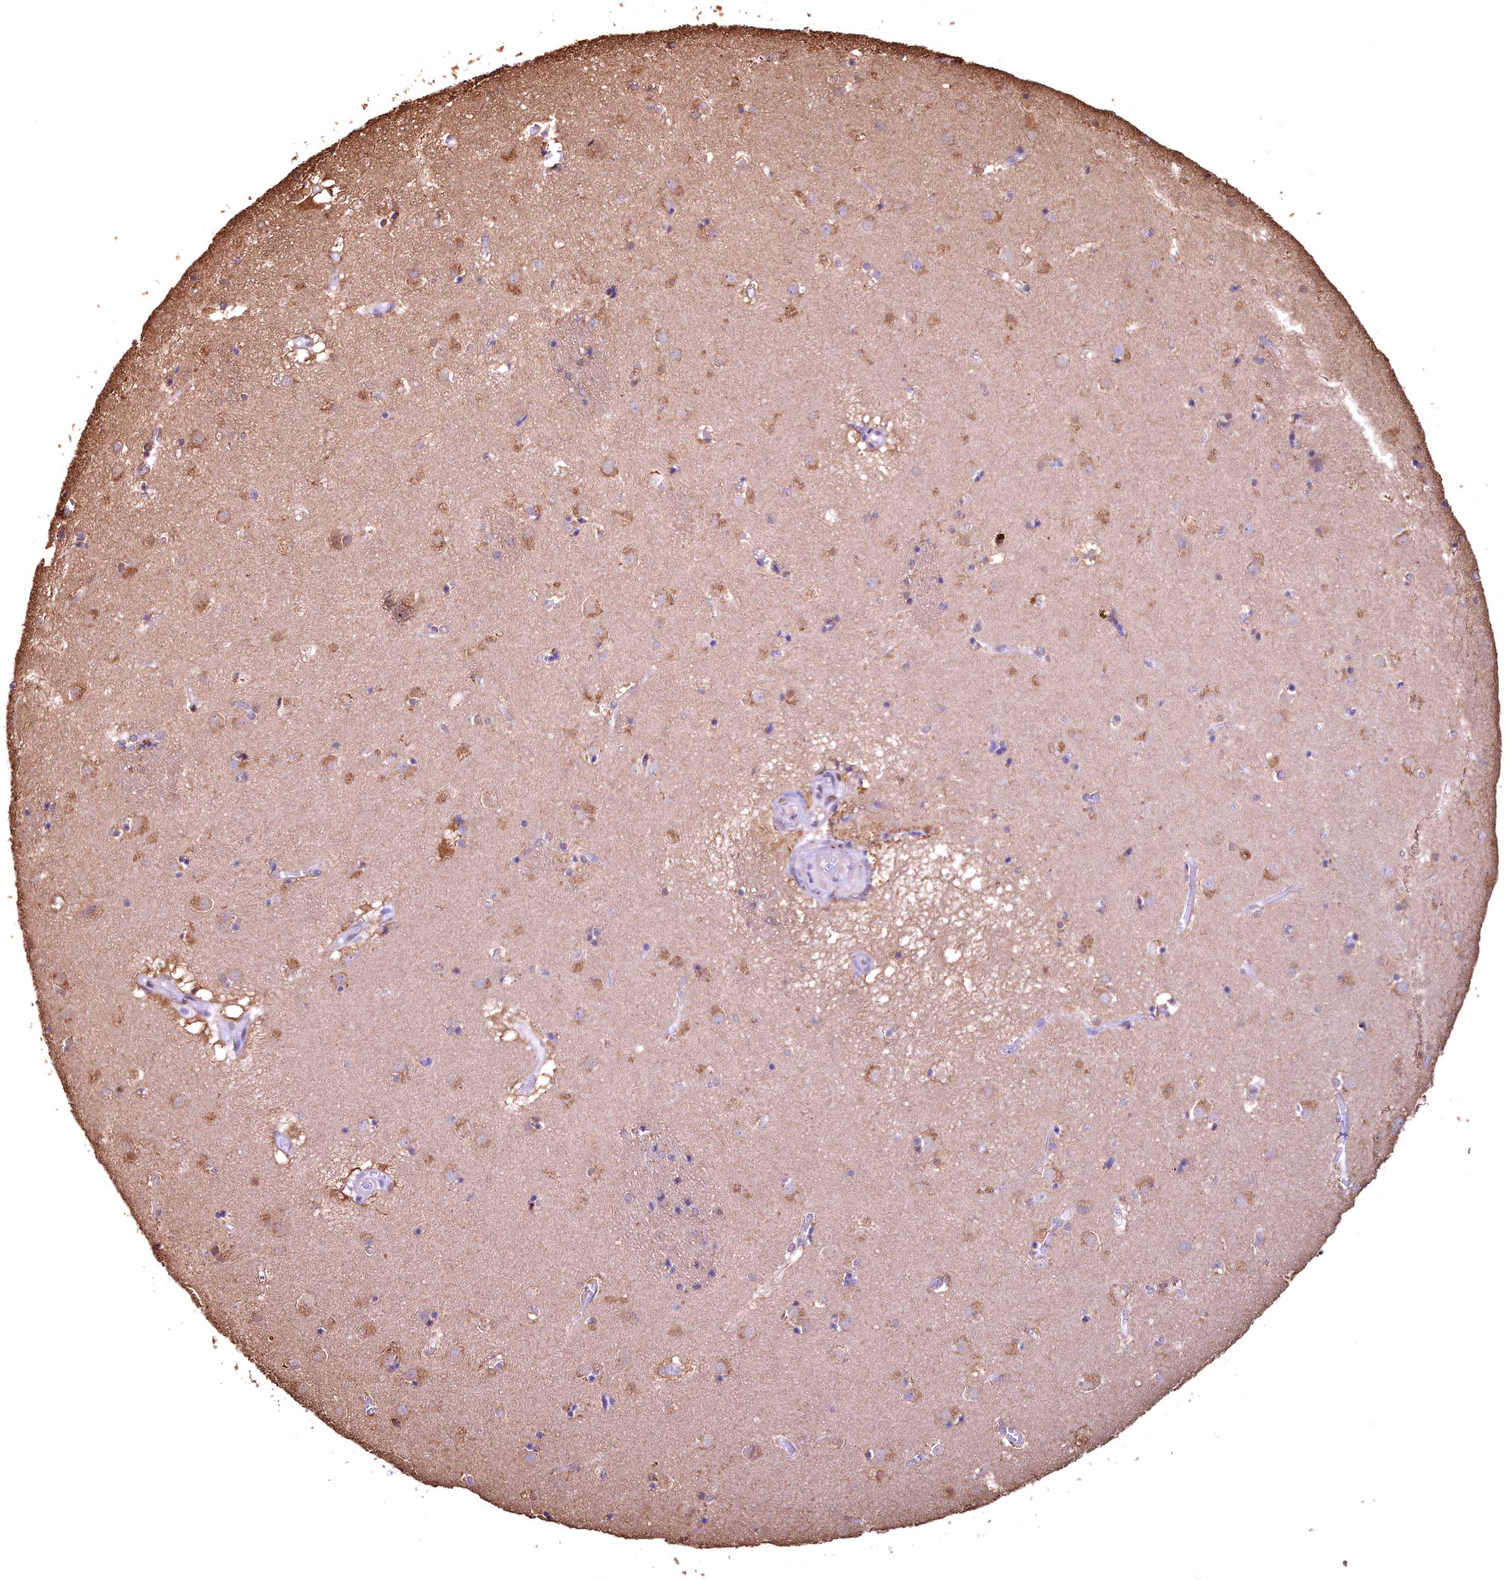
{"staining": {"intensity": "weak", "quantity": "<25%", "location": "cytoplasmic/membranous"}, "tissue": "caudate", "cell_type": "Glial cells", "image_type": "normal", "snomed": [{"axis": "morphology", "description": "Normal tissue, NOS"}, {"axis": "topography", "description": "Lateral ventricle wall"}], "caption": "An image of human caudate is negative for staining in glial cells. (Immunohistochemistry (ihc), brightfield microscopy, high magnification).", "gene": "GAPDH", "patient": {"sex": "male", "age": 70}}